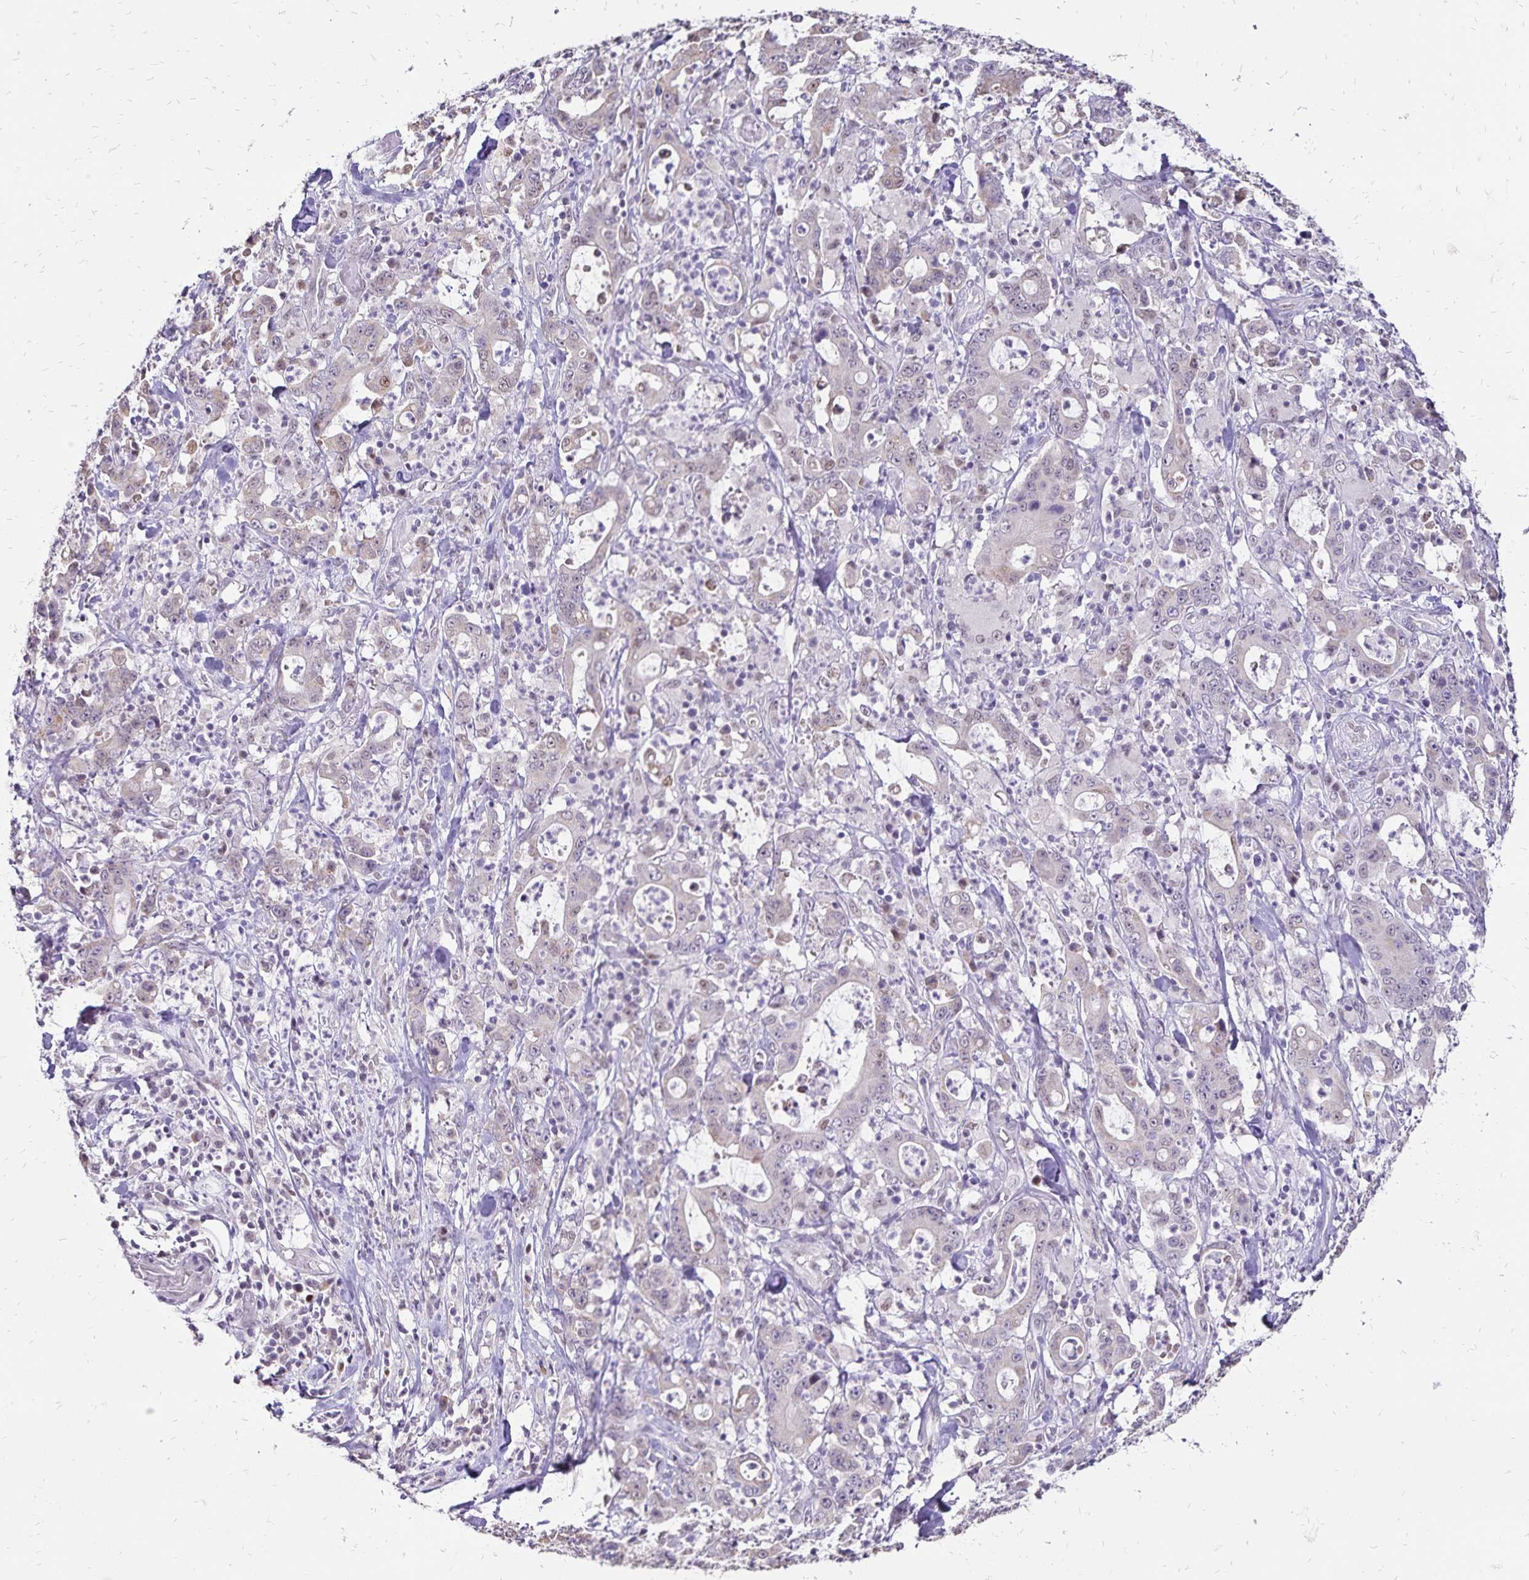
{"staining": {"intensity": "negative", "quantity": "none", "location": "none"}, "tissue": "stomach cancer", "cell_type": "Tumor cells", "image_type": "cancer", "snomed": [{"axis": "morphology", "description": "Adenocarcinoma, NOS"}, {"axis": "topography", "description": "Stomach, upper"}], "caption": "There is no significant staining in tumor cells of stomach cancer.", "gene": "POLB", "patient": {"sex": "male", "age": 68}}